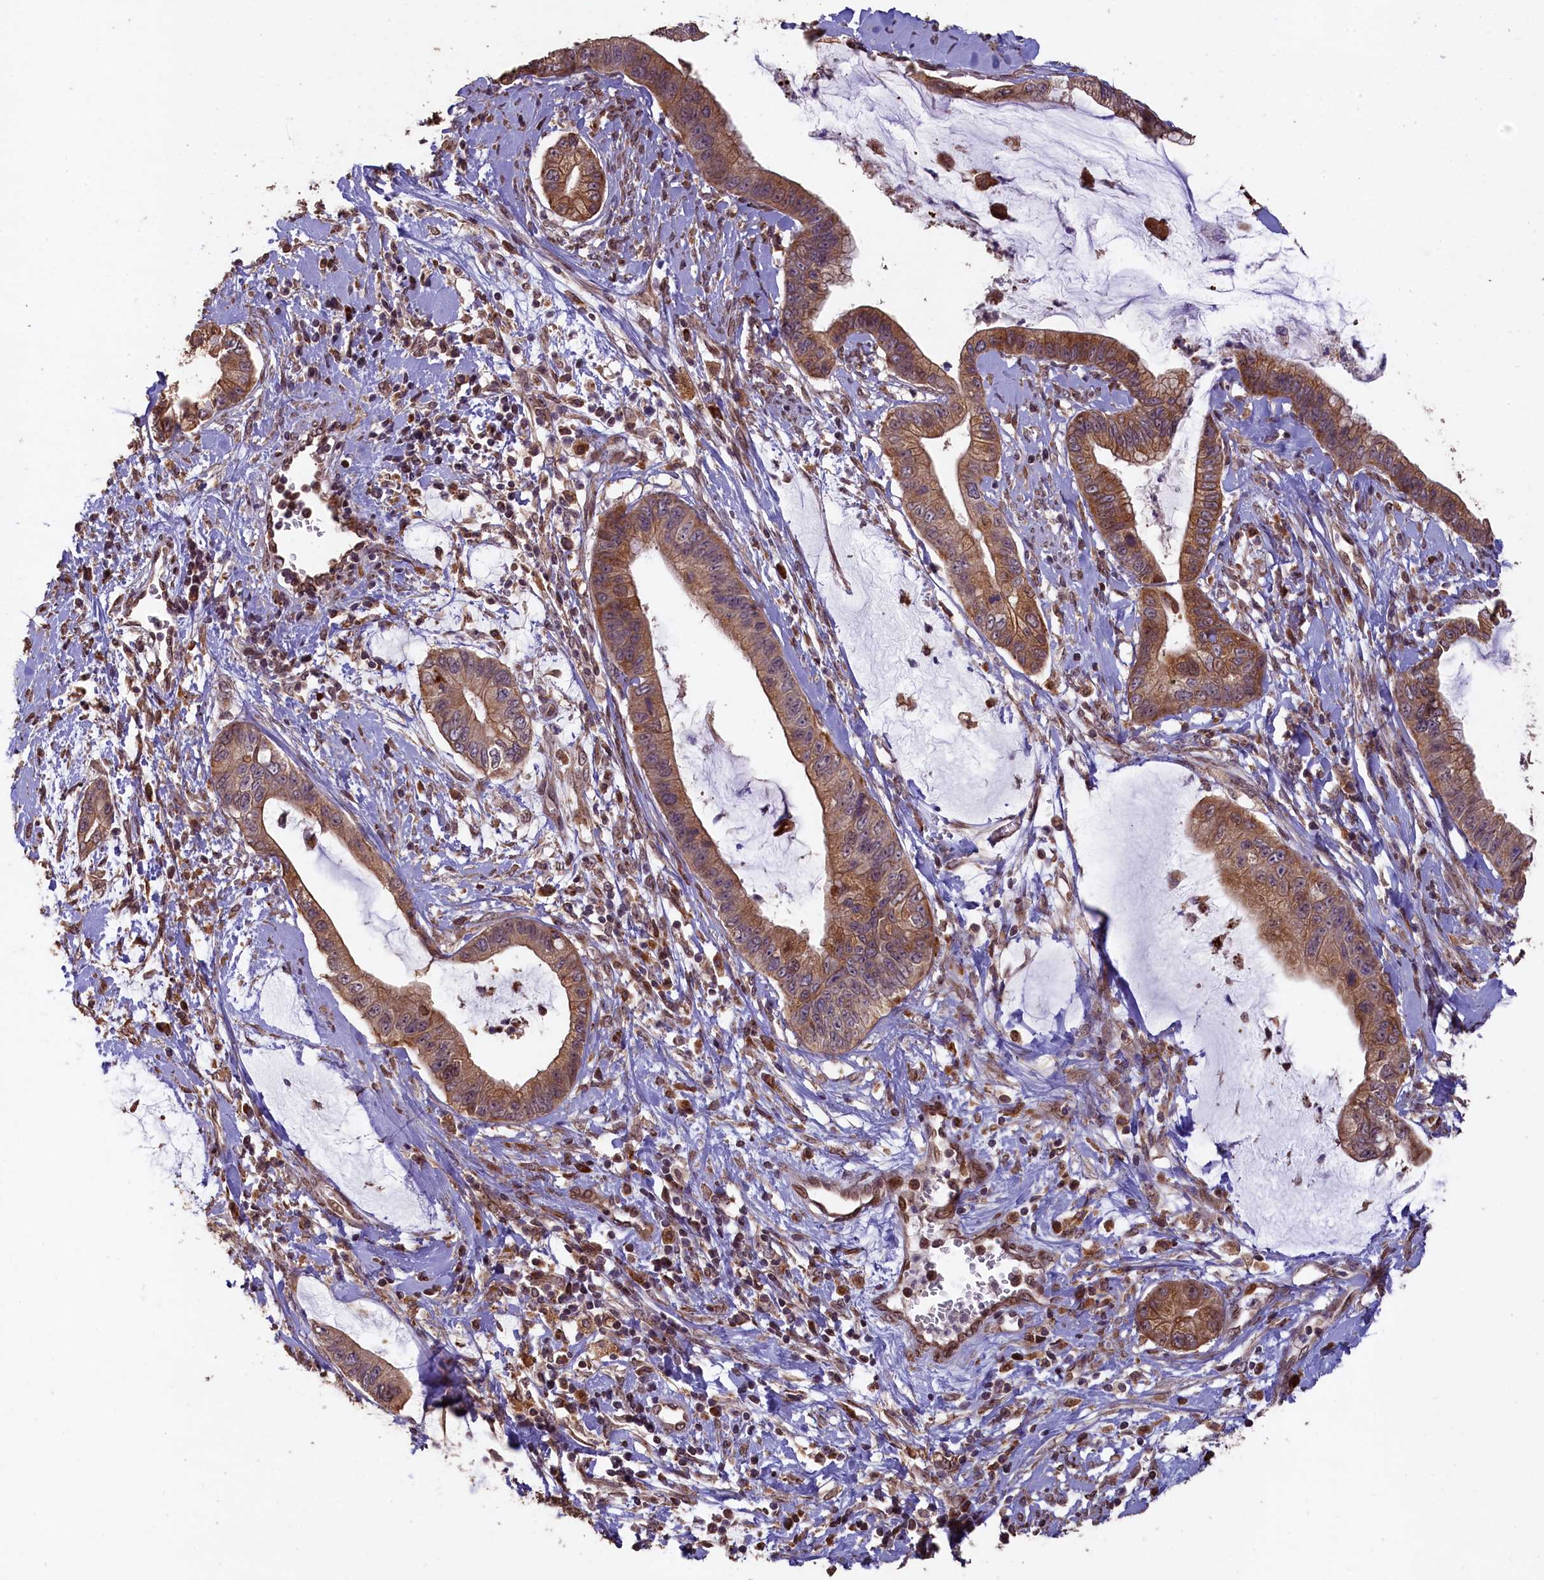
{"staining": {"intensity": "moderate", "quantity": ">75%", "location": "cytoplasmic/membranous"}, "tissue": "cervical cancer", "cell_type": "Tumor cells", "image_type": "cancer", "snomed": [{"axis": "morphology", "description": "Adenocarcinoma, NOS"}, {"axis": "topography", "description": "Cervix"}], "caption": "Immunohistochemical staining of human cervical adenocarcinoma demonstrates medium levels of moderate cytoplasmic/membranous protein expression in approximately >75% of tumor cells. (Stains: DAB (3,3'-diaminobenzidine) in brown, nuclei in blue, Microscopy: brightfield microscopy at high magnification).", "gene": "SLC38A7", "patient": {"sex": "female", "age": 44}}